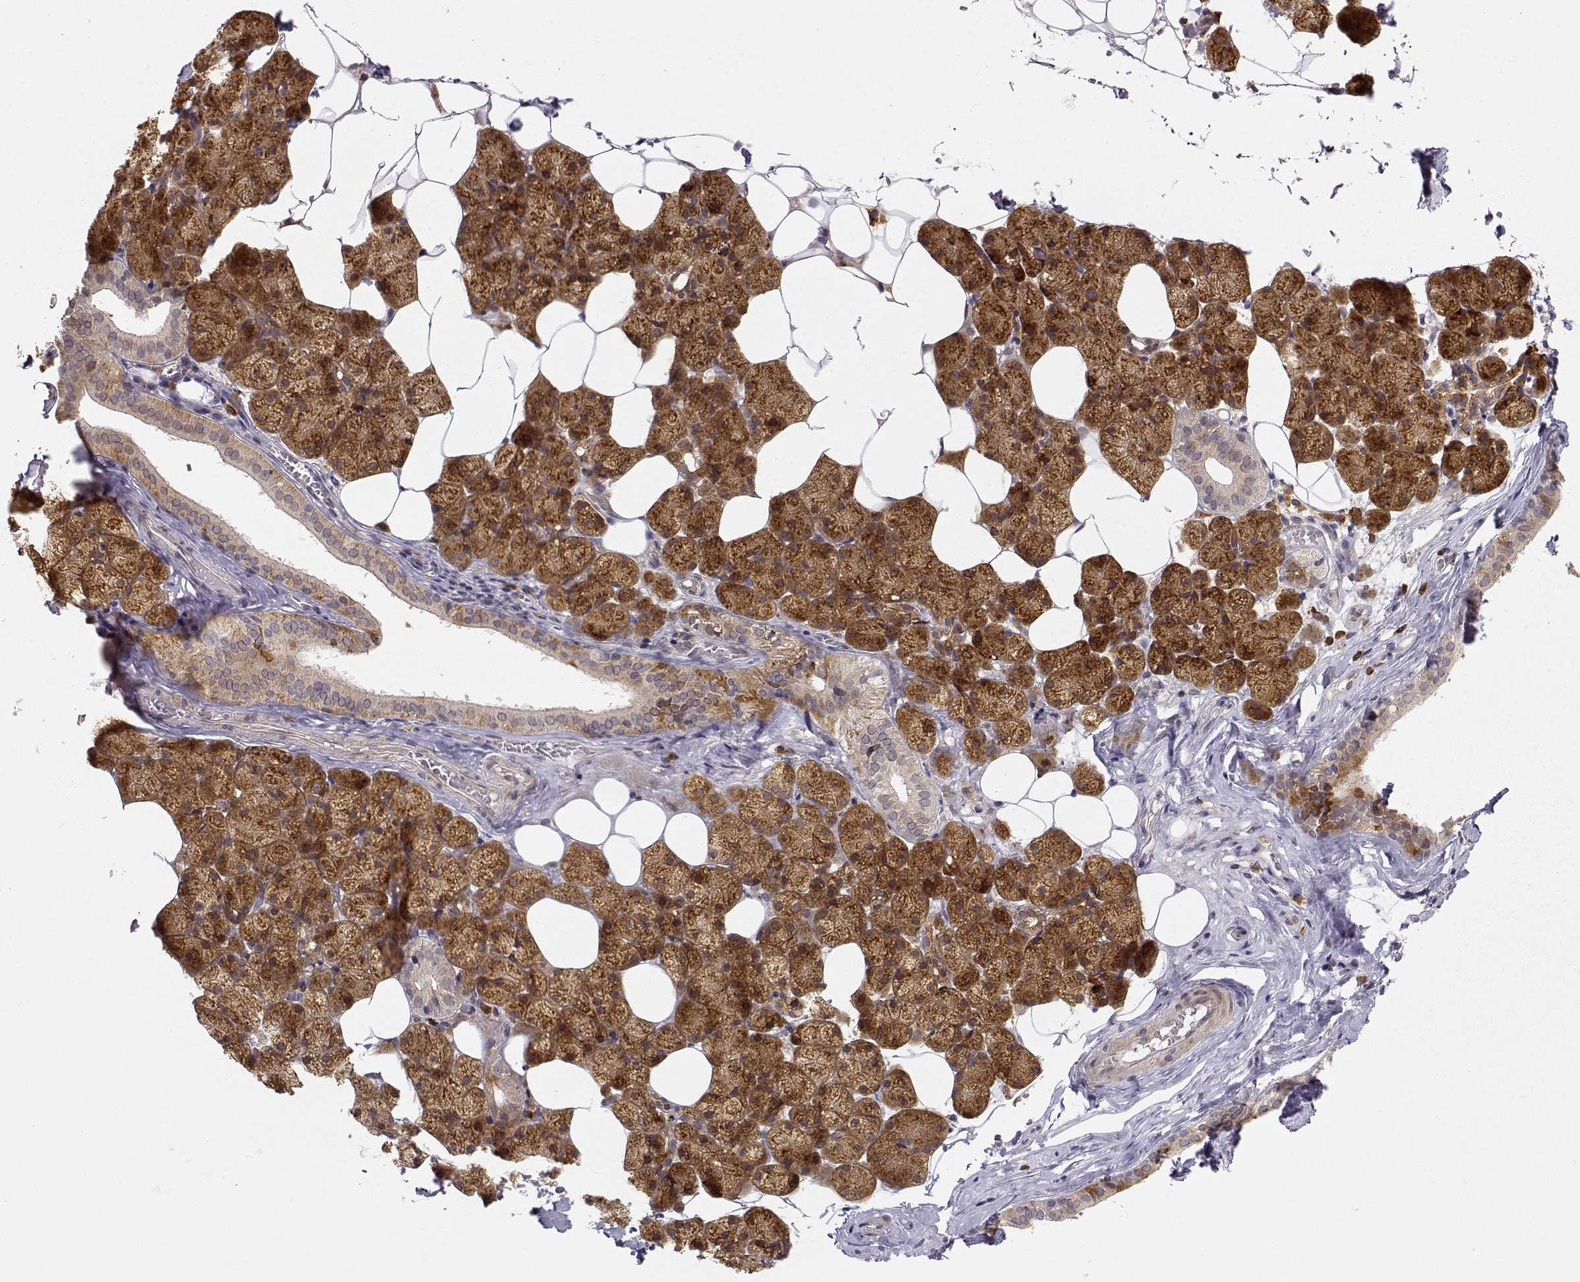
{"staining": {"intensity": "strong", "quantity": ">75%", "location": "cytoplasmic/membranous"}, "tissue": "salivary gland", "cell_type": "Glandular cells", "image_type": "normal", "snomed": [{"axis": "morphology", "description": "Normal tissue, NOS"}, {"axis": "topography", "description": "Salivary gland"}], "caption": "Glandular cells reveal high levels of strong cytoplasmic/membranous staining in approximately >75% of cells in unremarkable salivary gland.", "gene": "ERGIC2", "patient": {"sex": "male", "age": 38}}